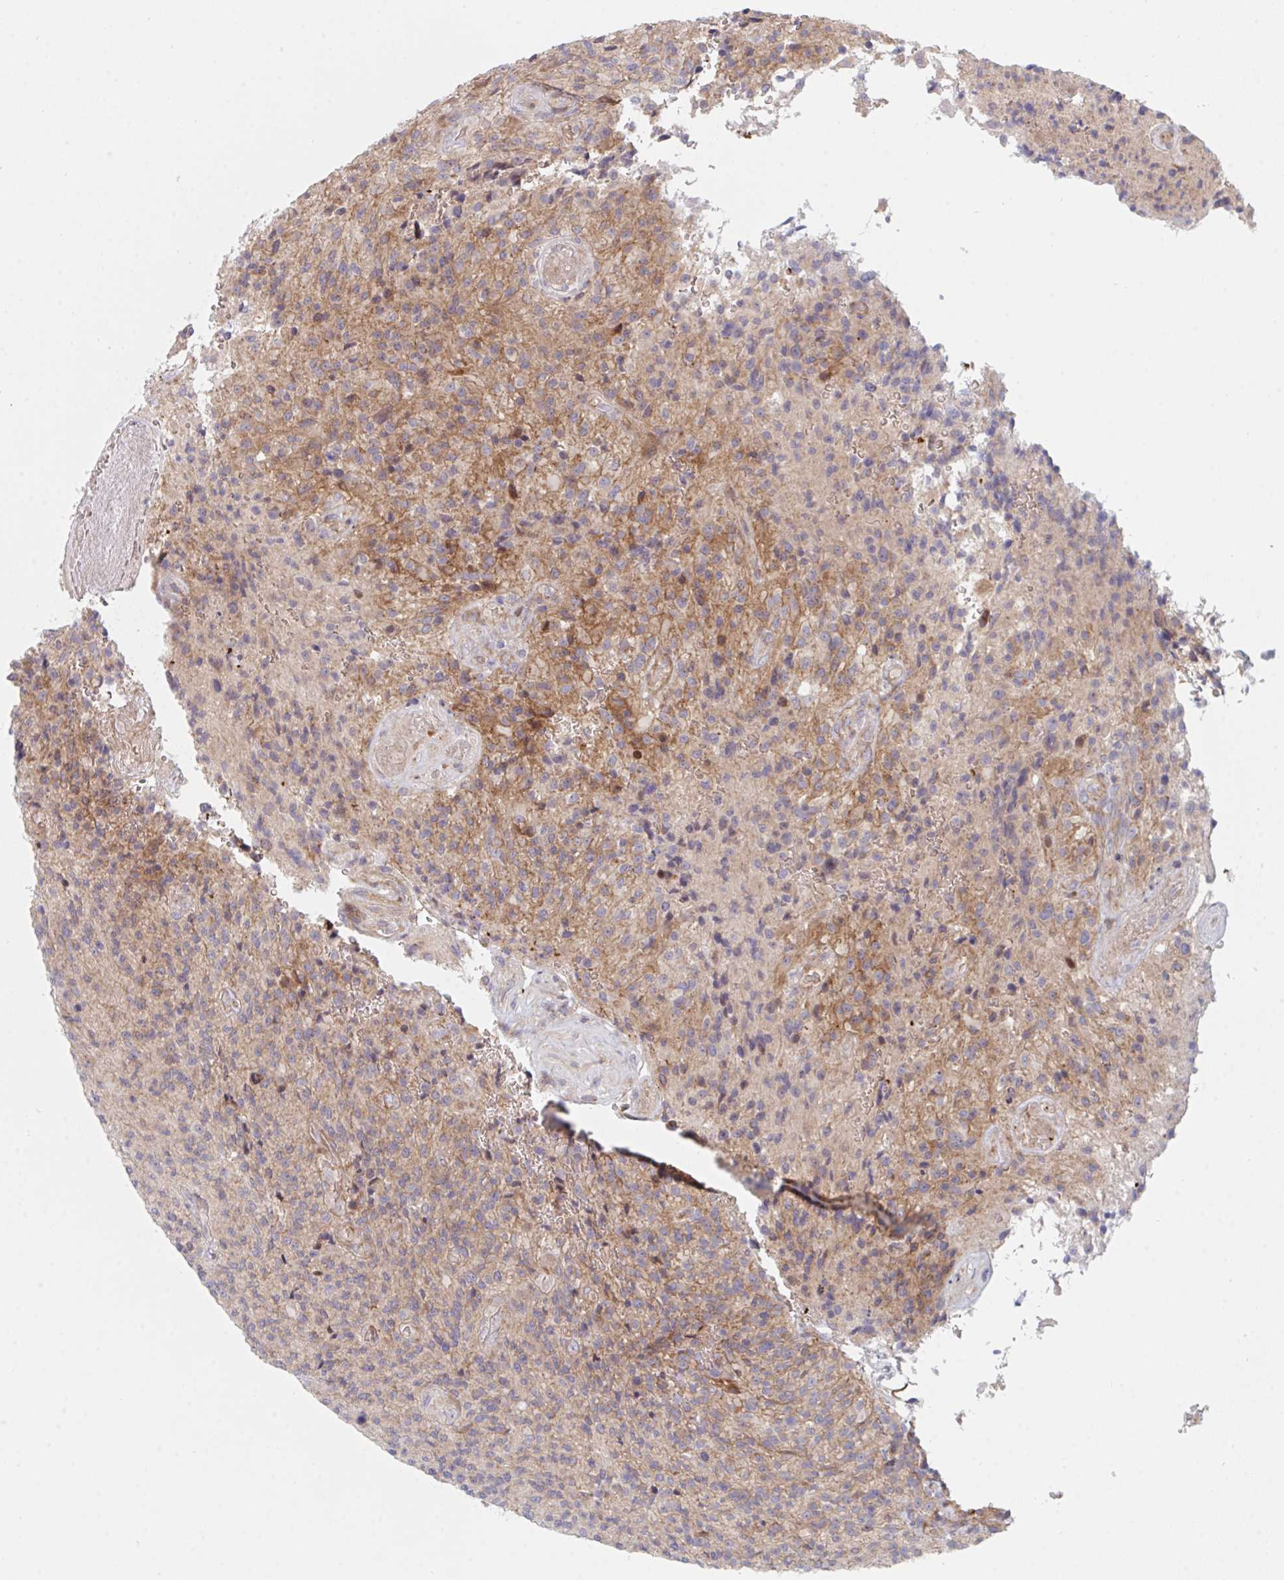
{"staining": {"intensity": "weak", "quantity": "25%-75%", "location": "cytoplasmic/membranous"}, "tissue": "glioma", "cell_type": "Tumor cells", "image_type": "cancer", "snomed": [{"axis": "morphology", "description": "Normal tissue, NOS"}, {"axis": "morphology", "description": "Glioma, malignant, High grade"}, {"axis": "topography", "description": "Cerebral cortex"}], "caption": "Immunohistochemical staining of malignant glioma (high-grade) shows weak cytoplasmic/membranous protein staining in approximately 25%-75% of tumor cells. (Stains: DAB in brown, nuclei in blue, Microscopy: brightfield microscopy at high magnification).", "gene": "TNFSF4", "patient": {"sex": "male", "age": 56}}